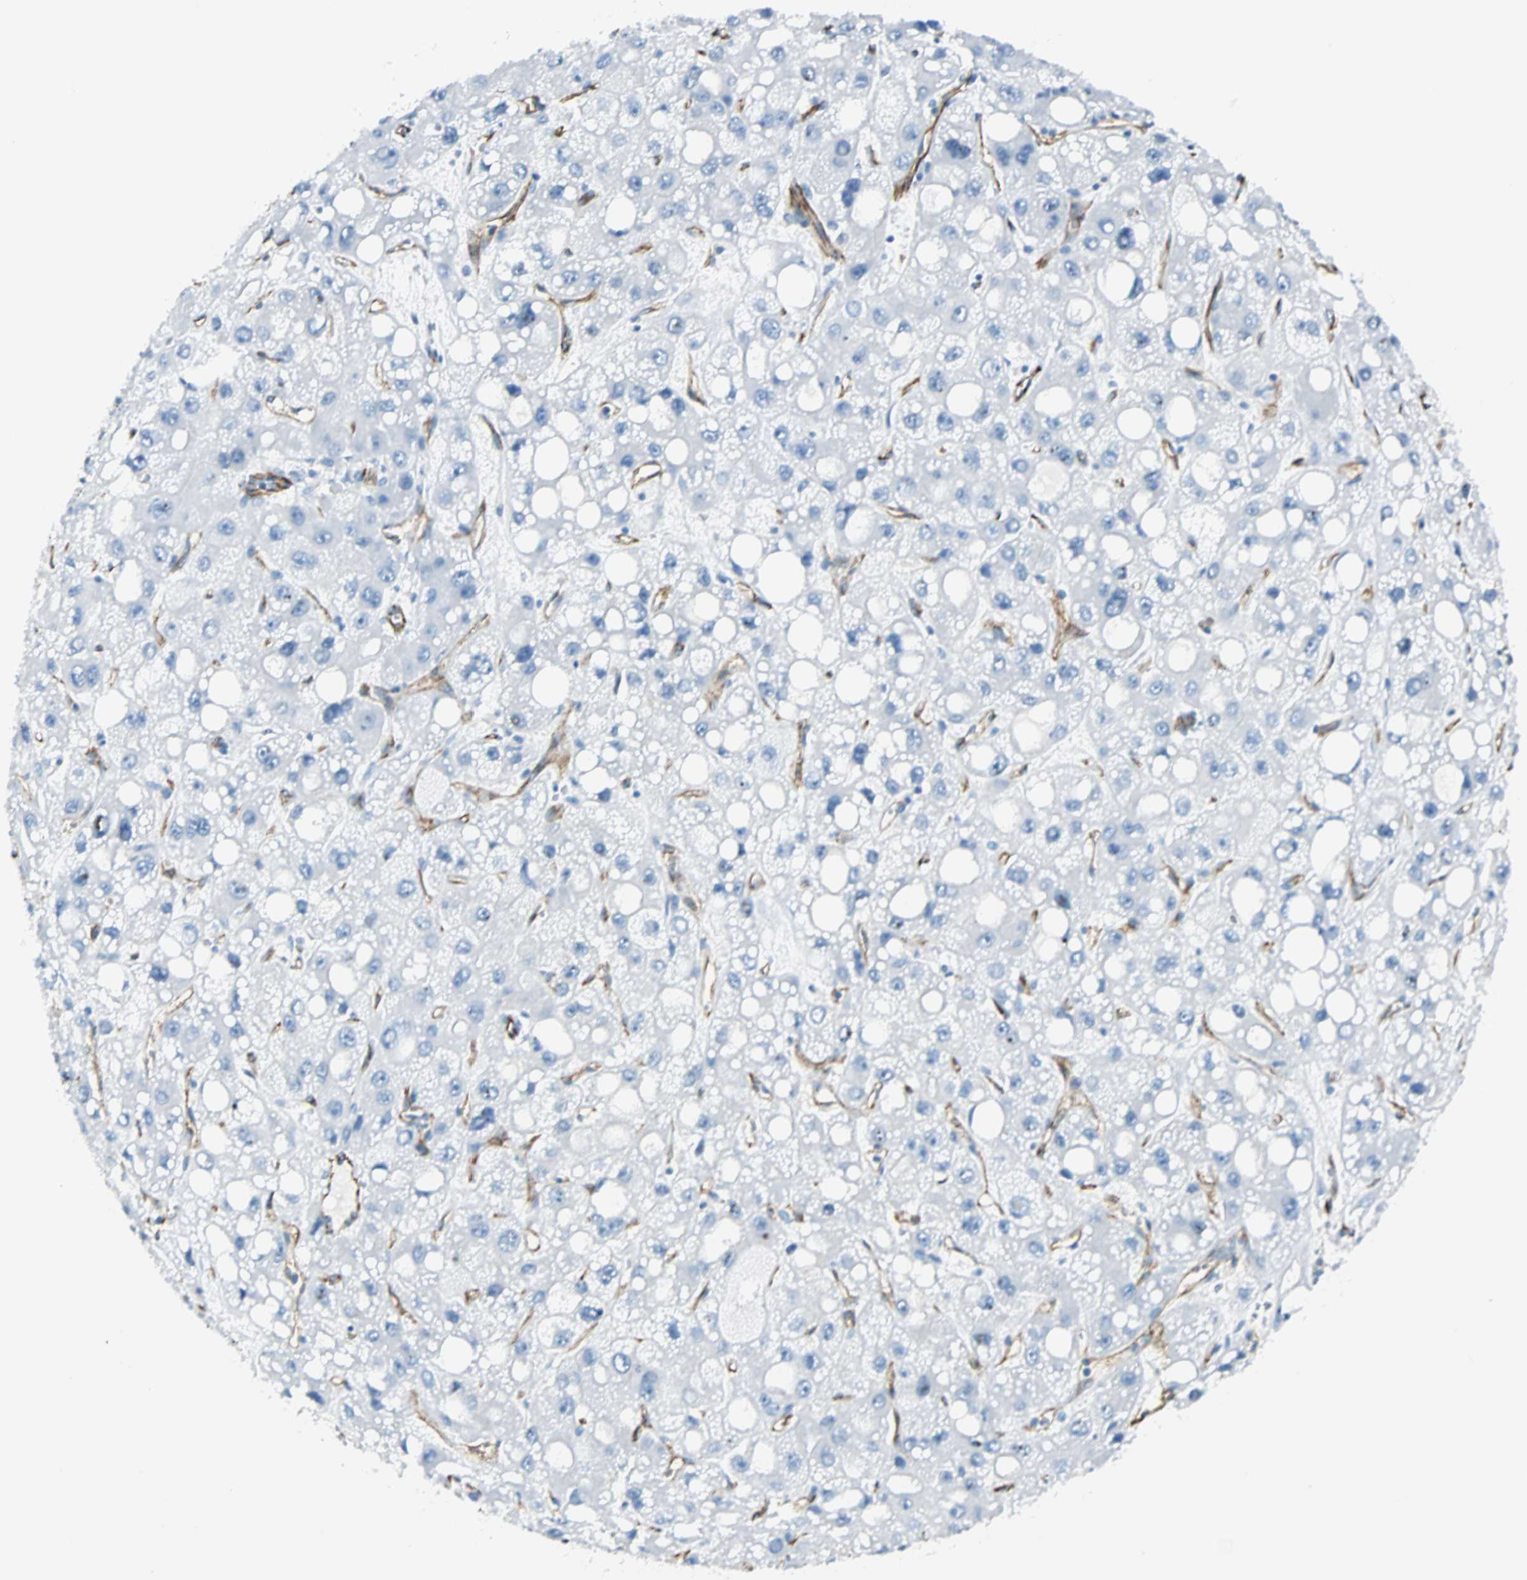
{"staining": {"intensity": "negative", "quantity": "none", "location": "none"}, "tissue": "liver cancer", "cell_type": "Tumor cells", "image_type": "cancer", "snomed": [{"axis": "morphology", "description": "Carcinoma, Hepatocellular, NOS"}, {"axis": "topography", "description": "Liver"}], "caption": "This is an immunohistochemistry (IHC) micrograph of human hepatocellular carcinoma (liver). There is no positivity in tumor cells.", "gene": "VPS9D1", "patient": {"sex": "male", "age": 55}}